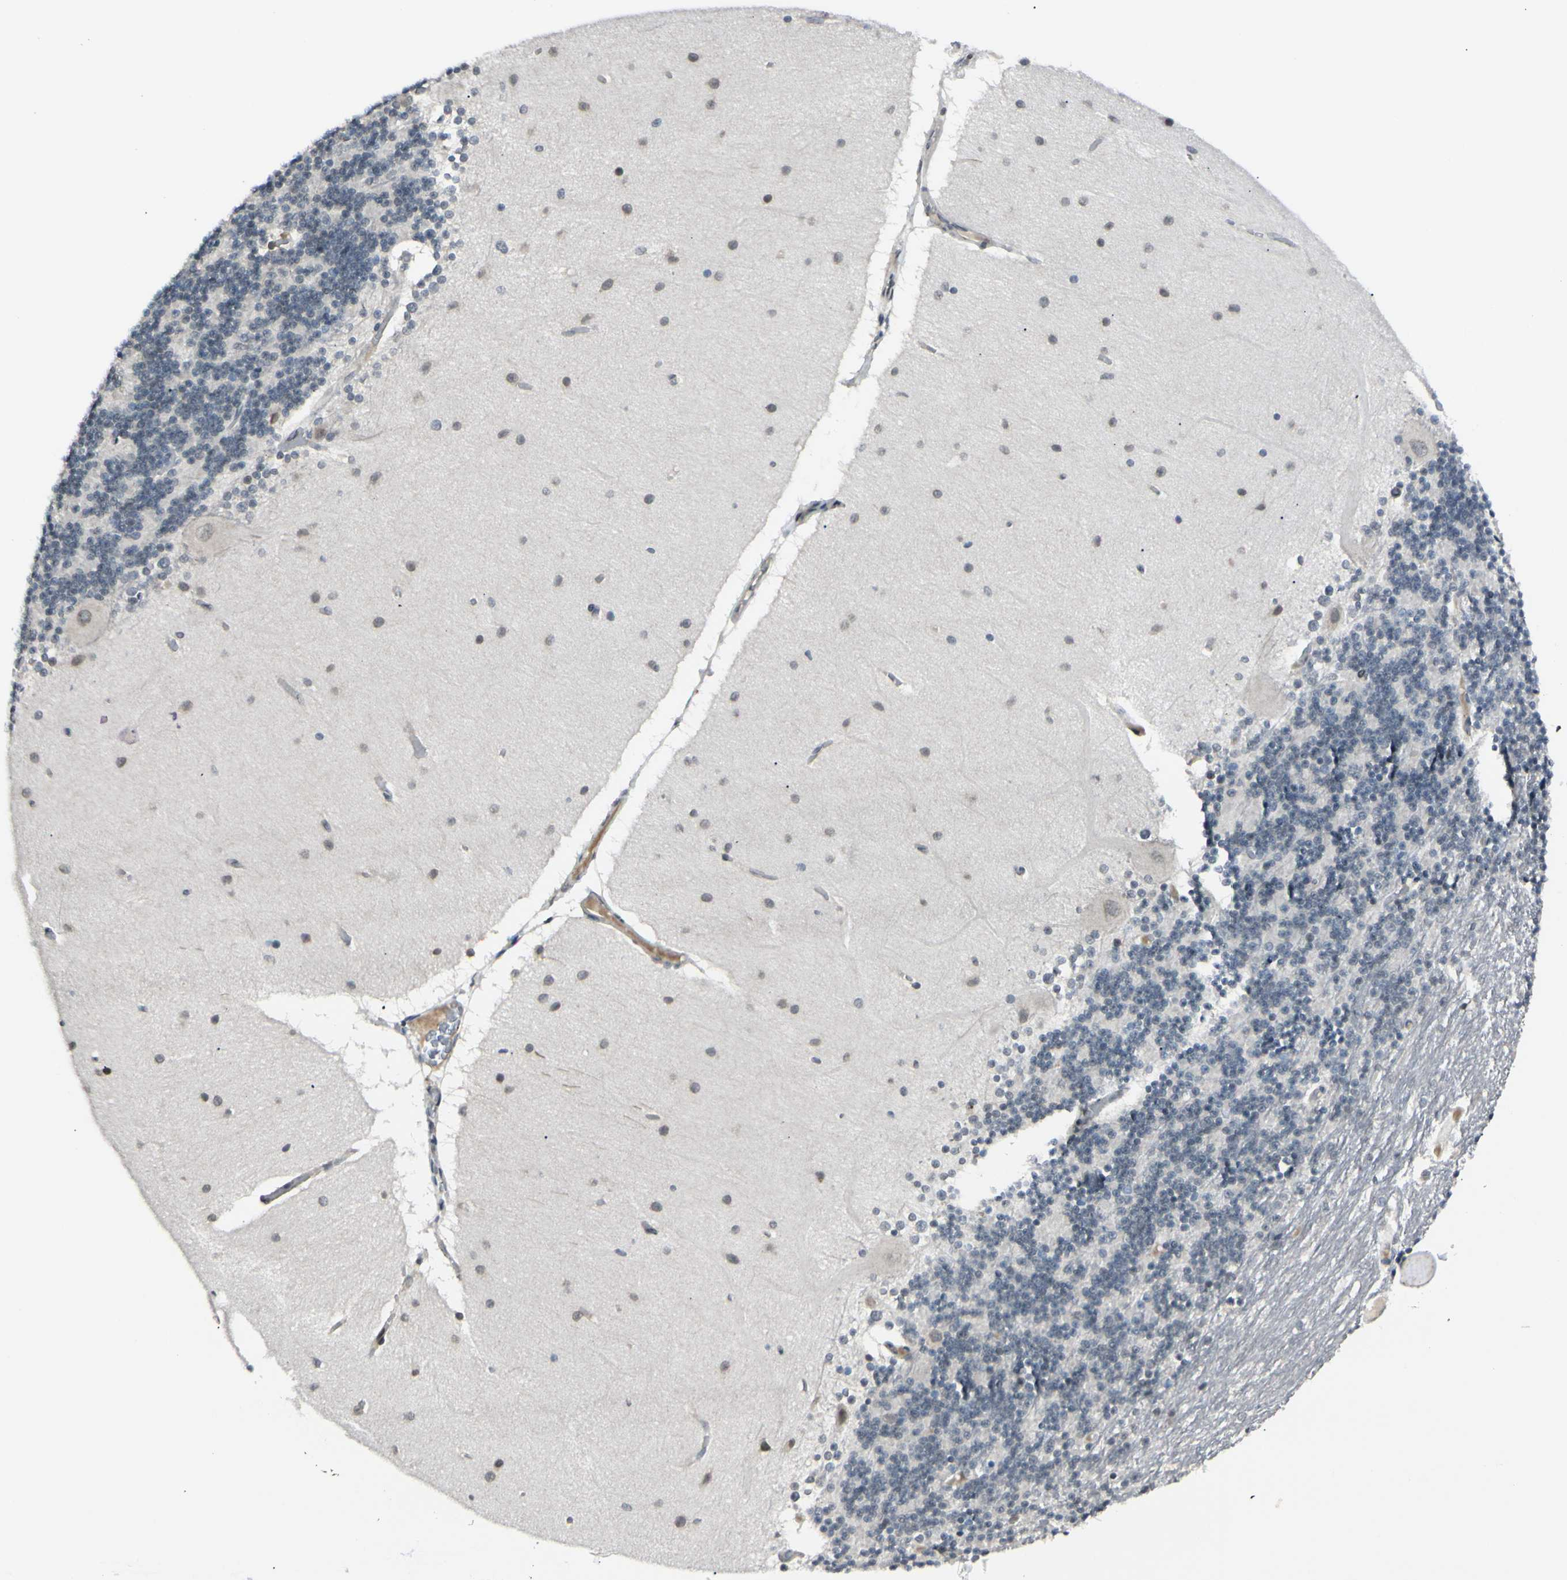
{"staining": {"intensity": "negative", "quantity": "none", "location": "none"}, "tissue": "cerebellum", "cell_type": "Cells in granular layer", "image_type": "normal", "snomed": [{"axis": "morphology", "description": "Normal tissue, NOS"}, {"axis": "topography", "description": "Cerebellum"}], "caption": "Immunohistochemistry photomicrograph of benign cerebellum stained for a protein (brown), which exhibits no staining in cells in granular layer. (Brightfield microscopy of DAB immunohistochemistry (IHC) at high magnification).", "gene": "BRMS1", "patient": {"sex": "female", "age": 54}}